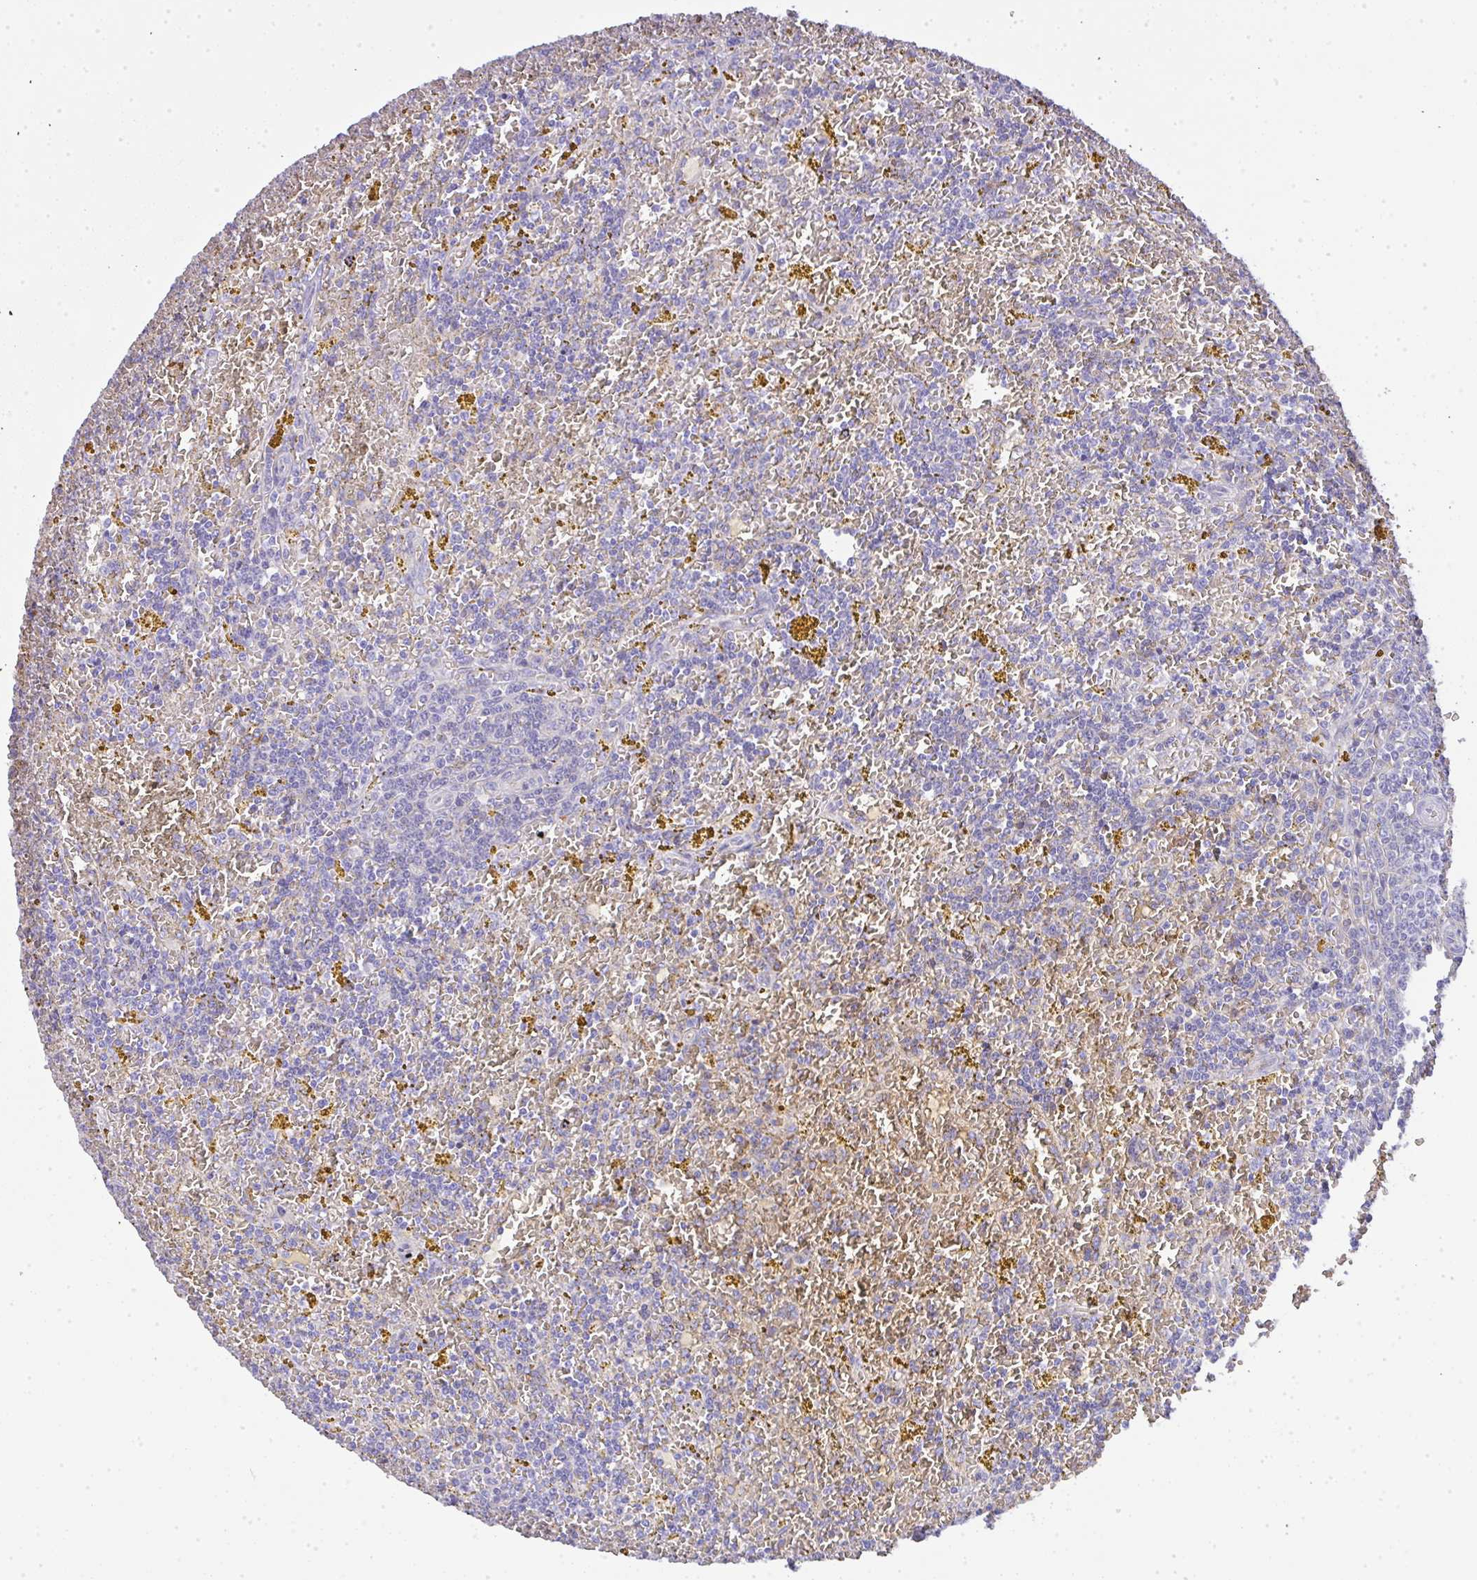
{"staining": {"intensity": "negative", "quantity": "none", "location": "none"}, "tissue": "lymphoma", "cell_type": "Tumor cells", "image_type": "cancer", "snomed": [{"axis": "morphology", "description": "Malignant lymphoma, non-Hodgkin's type, Low grade"}, {"axis": "topography", "description": "Spleen"}, {"axis": "topography", "description": "Lymph node"}], "caption": "IHC image of neoplastic tissue: human low-grade malignant lymphoma, non-Hodgkin's type stained with DAB (3,3'-diaminobenzidine) reveals no significant protein positivity in tumor cells.", "gene": "SMYD5", "patient": {"sex": "female", "age": 66}}